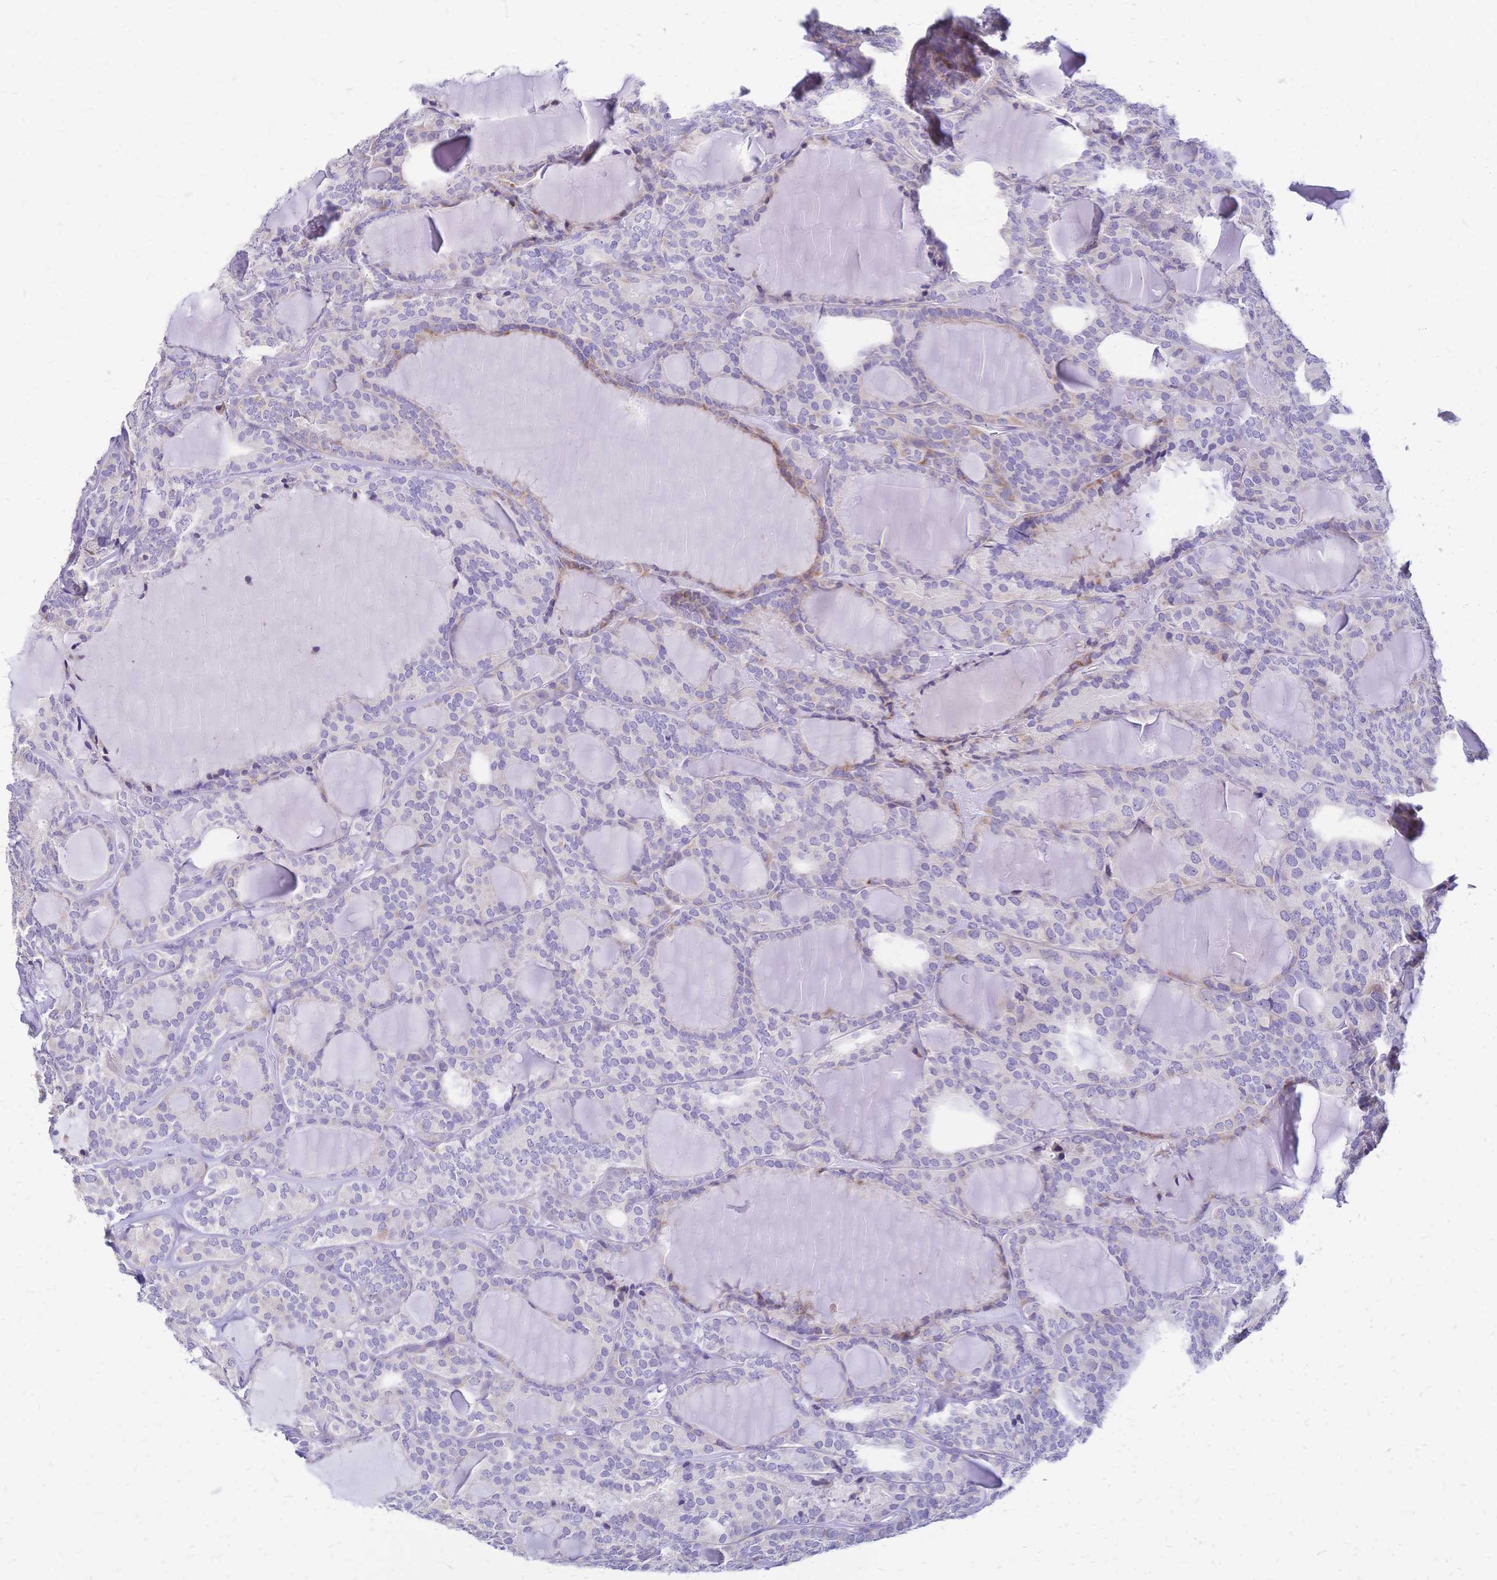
{"staining": {"intensity": "weak", "quantity": "<25%", "location": "cytoplasmic/membranous"}, "tissue": "thyroid cancer", "cell_type": "Tumor cells", "image_type": "cancer", "snomed": [{"axis": "morphology", "description": "Follicular adenoma carcinoma, NOS"}, {"axis": "topography", "description": "Thyroid gland"}], "caption": "Thyroid cancer was stained to show a protein in brown. There is no significant staining in tumor cells.", "gene": "GRB7", "patient": {"sex": "male", "age": 74}}